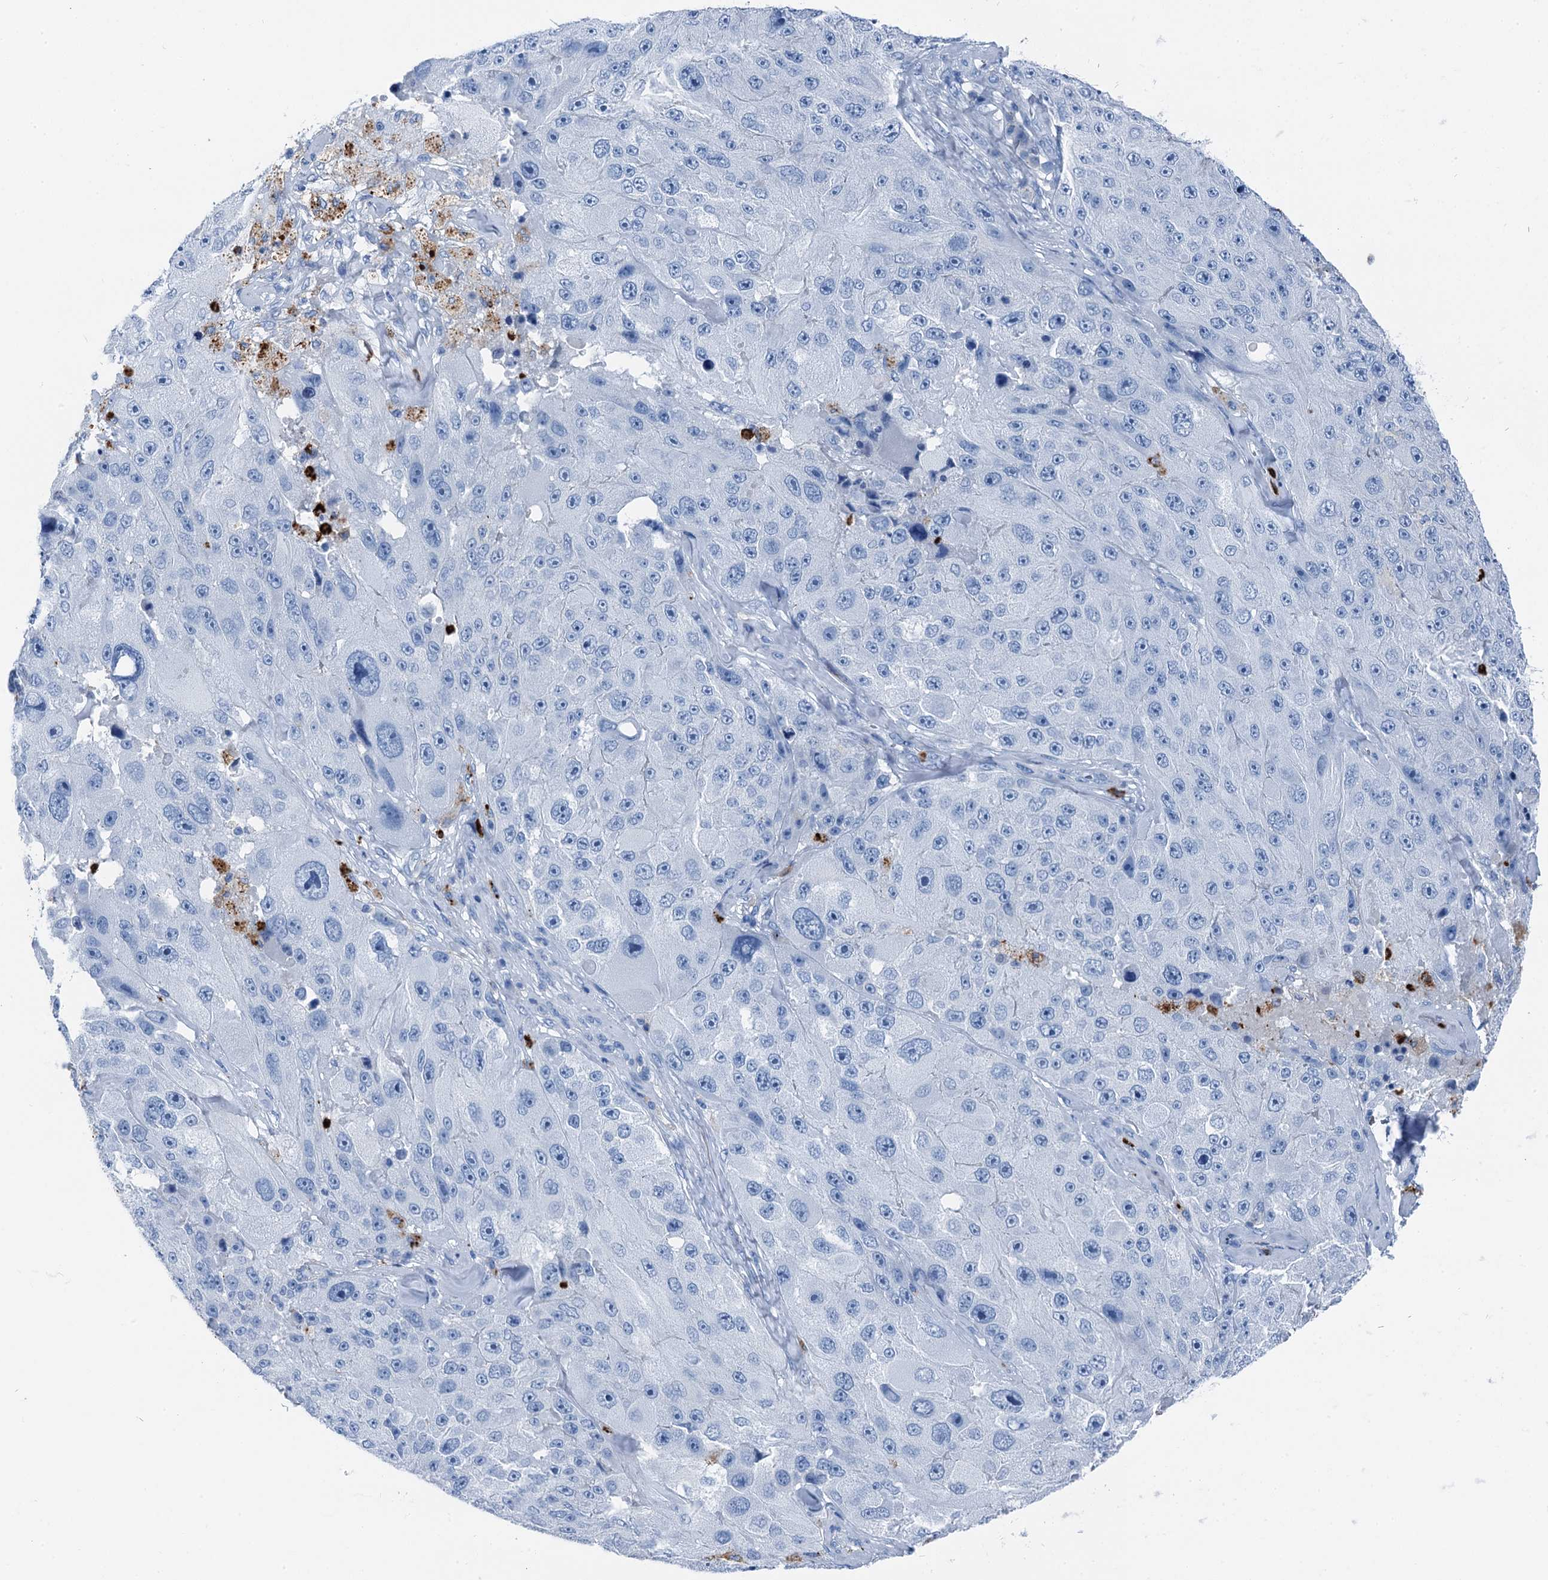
{"staining": {"intensity": "negative", "quantity": "none", "location": "none"}, "tissue": "melanoma", "cell_type": "Tumor cells", "image_type": "cancer", "snomed": [{"axis": "morphology", "description": "Malignant melanoma, Metastatic site"}, {"axis": "topography", "description": "Lymph node"}], "caption": "Tumor cells show no significant staining in melanoma.", "gene": "PLAC8", "patient": {"sex": "male", "age": 62}}